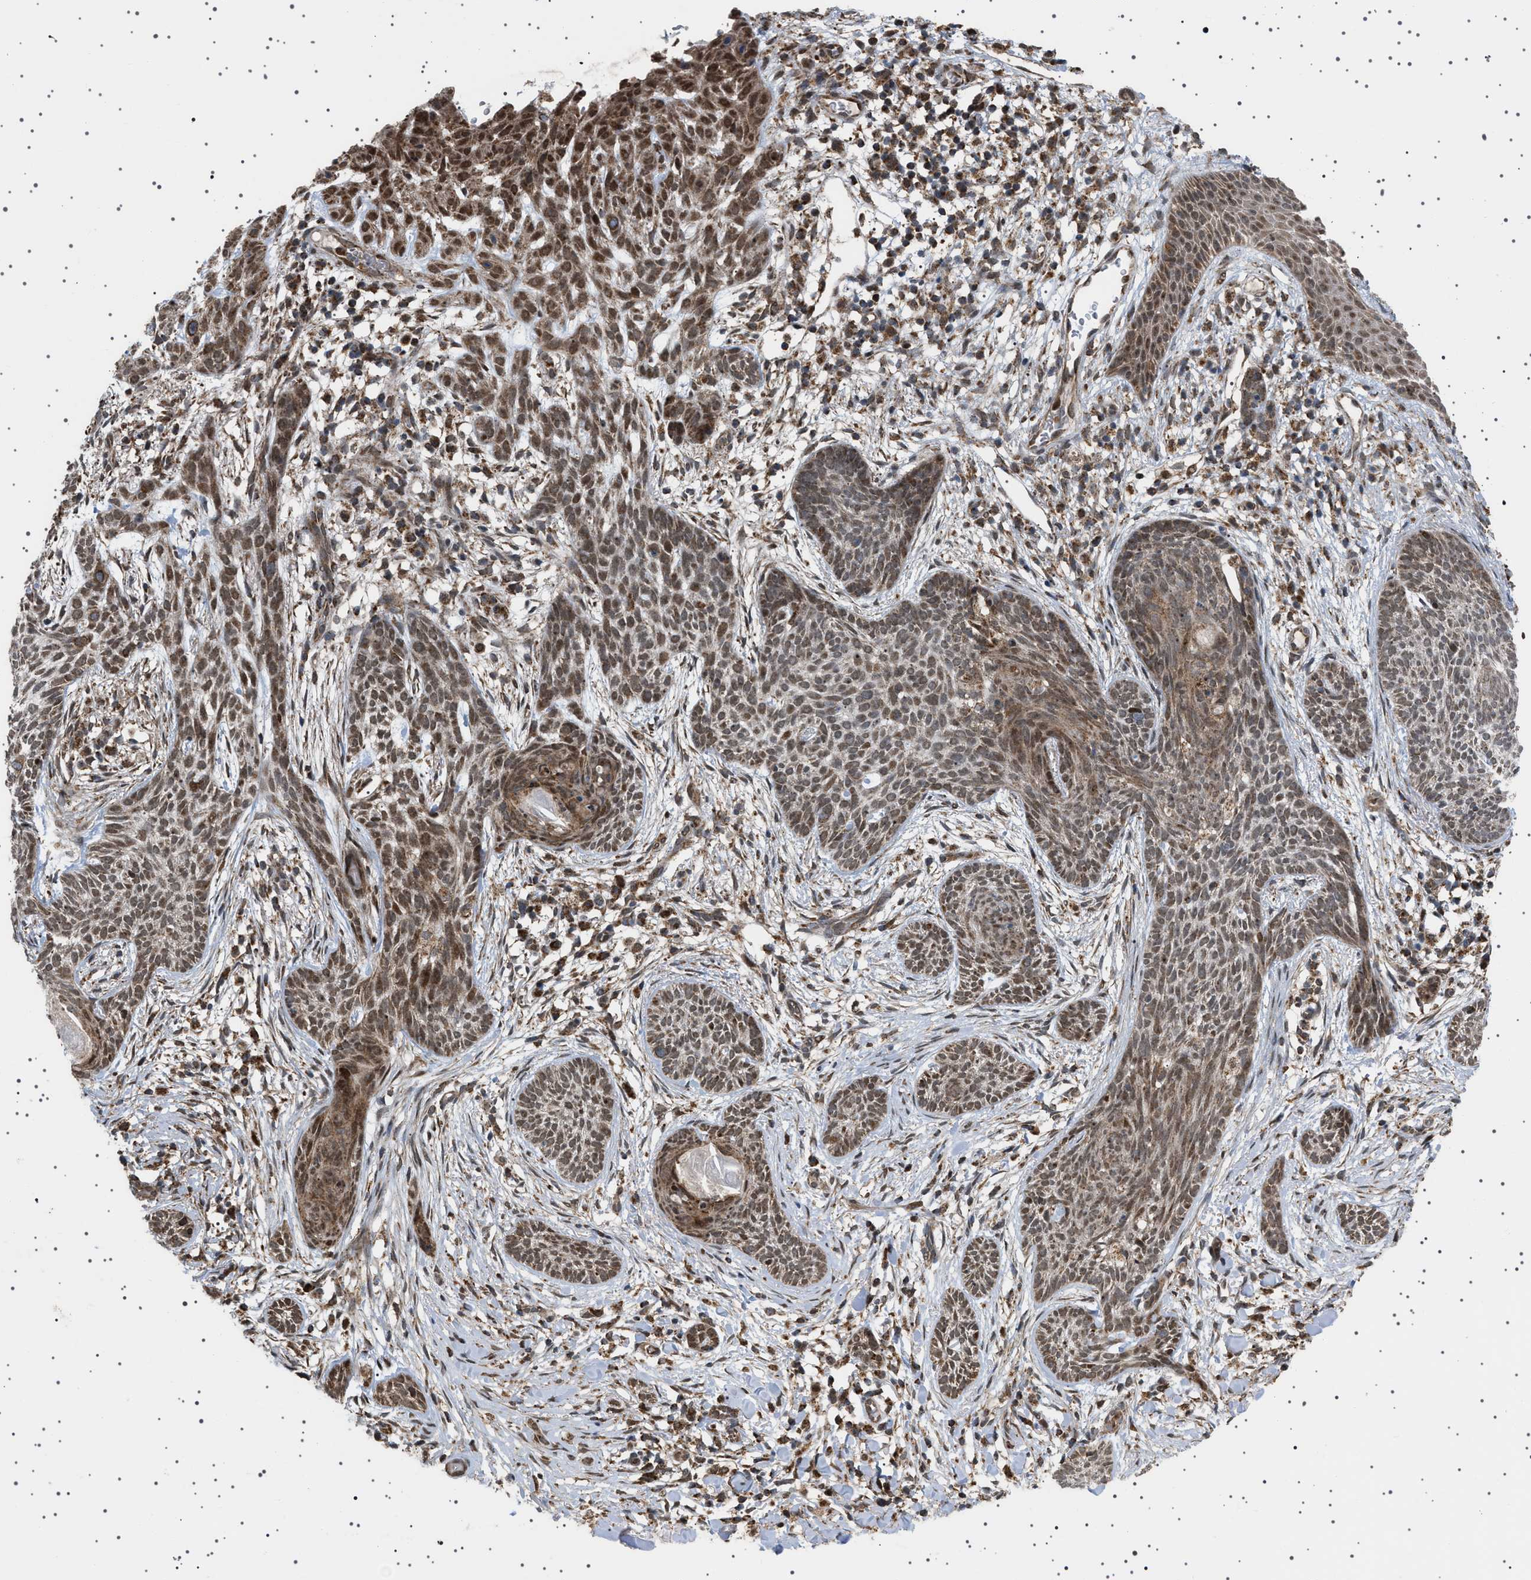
{"staining": {"intensity": "moderate", "quantity": ">75%", "location": "cytoplasmic/membranous,nuclear"}, "tissue": "skin cancer", "cell_type": "Tumor cells", "image_type": "cancer", "snomed": [{"axis": "morphology", "description": "Basal cell carcinoma"}, {"axis": "topography", "description": "Skin"}], "caption": "A micrograph of human skin basal cell carcinoma stained for a protein demonstrates moderate cytoplasmic/membranous and nuclear brown staining in tumor cells.", "gene": "MELK", "patient": {"sex": "female", "age": 59}}